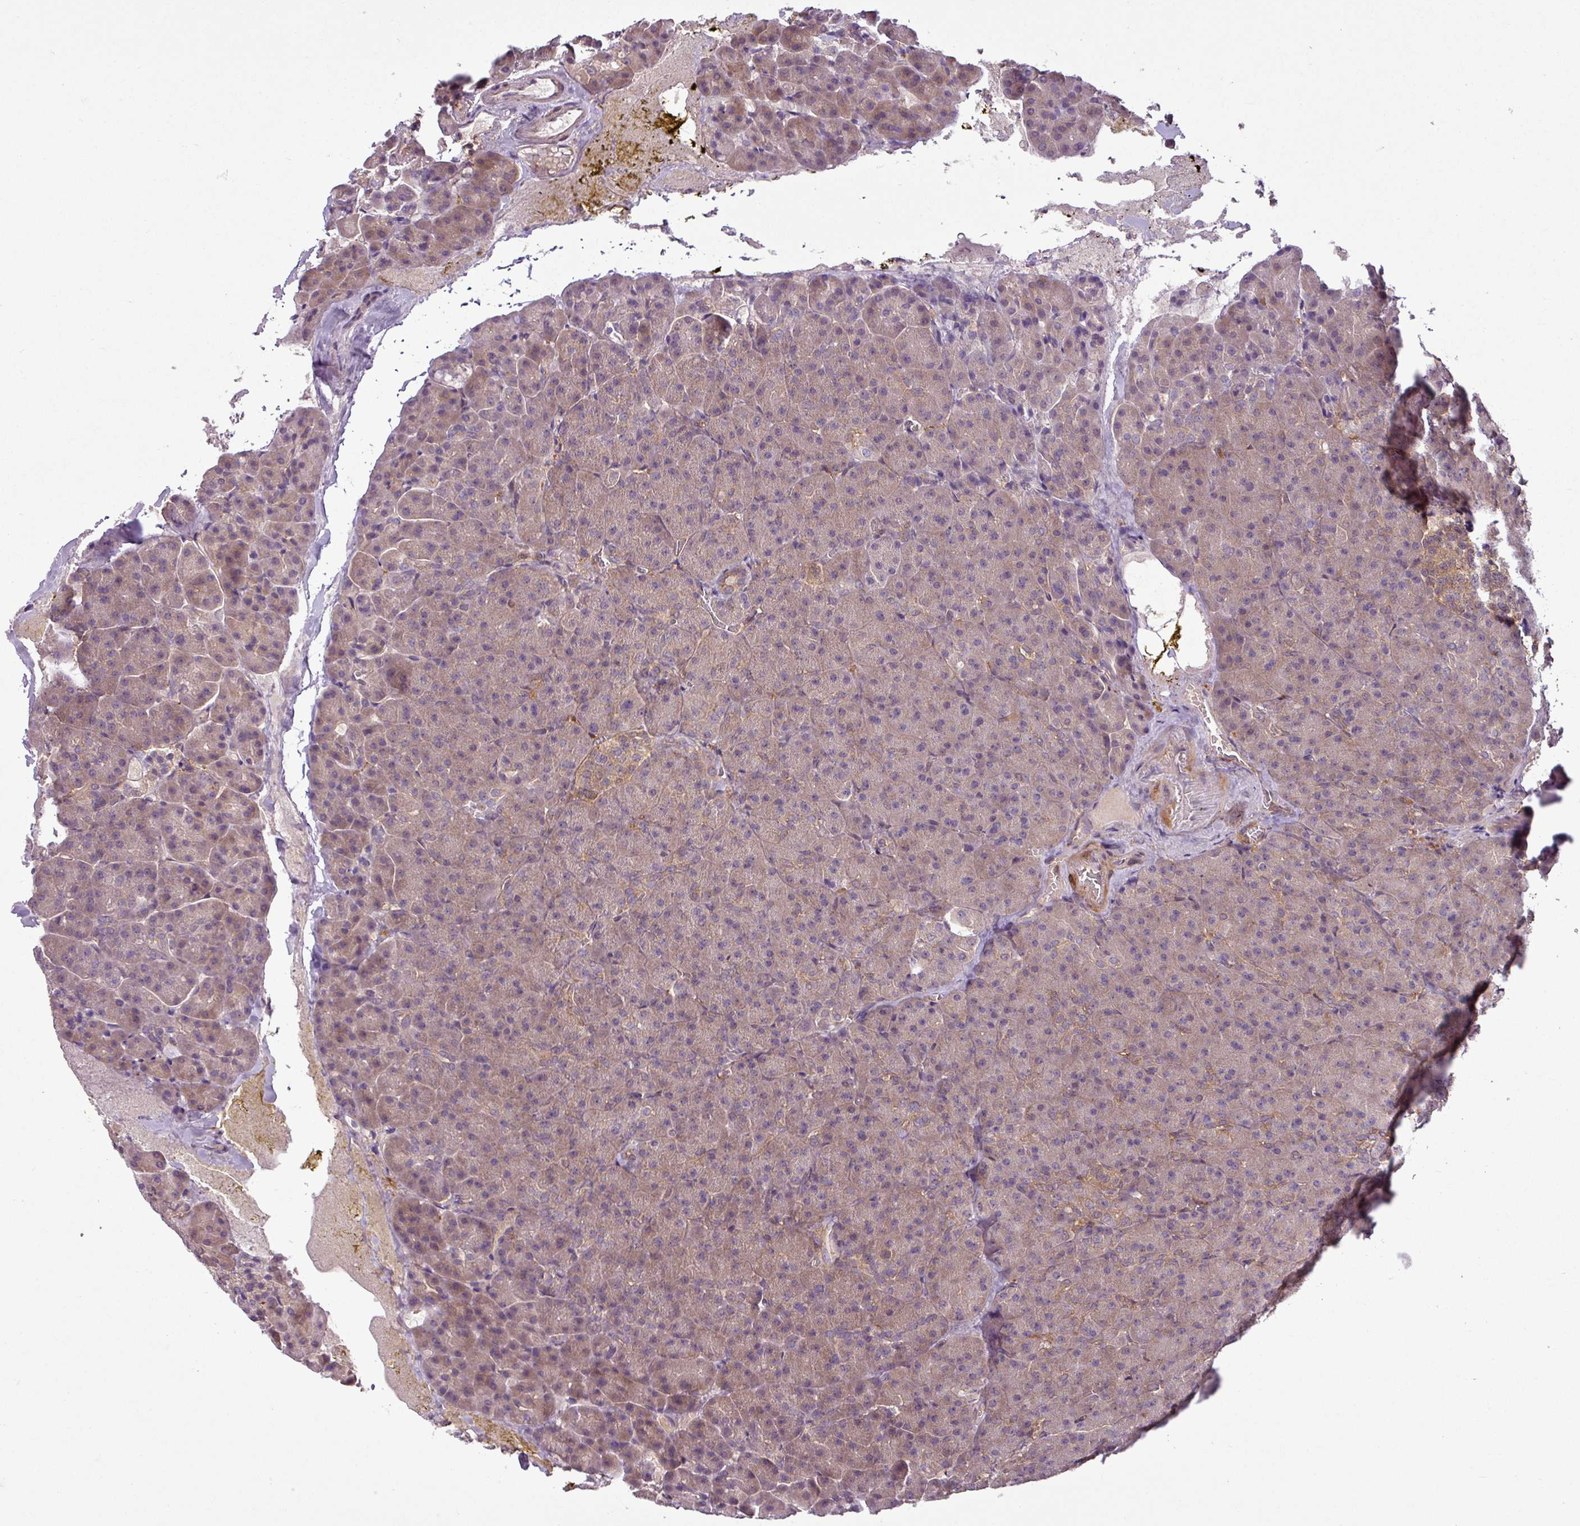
{"staining": {"intensity": "weak", "quantity": ">75%", "location": "cytoplasmic/membranous"}, "tissue": "pancreas", "cell_type": "Exocrine glandular cells", "image_type": "normal", "snomed": [{"axis": "morphology", "description": "Normal tissue, NOS"}, {"axis": "topography", "description": "Pancreas"}], "caption": "Immunohistochemical staining of normal pancreas exhibits low levels of weak cytoplasmic/membranous expression in about >75% of exocrine glandular cells.", "gene": "SH3BGRL", "patient": {"sex": "female", "age": 74}}